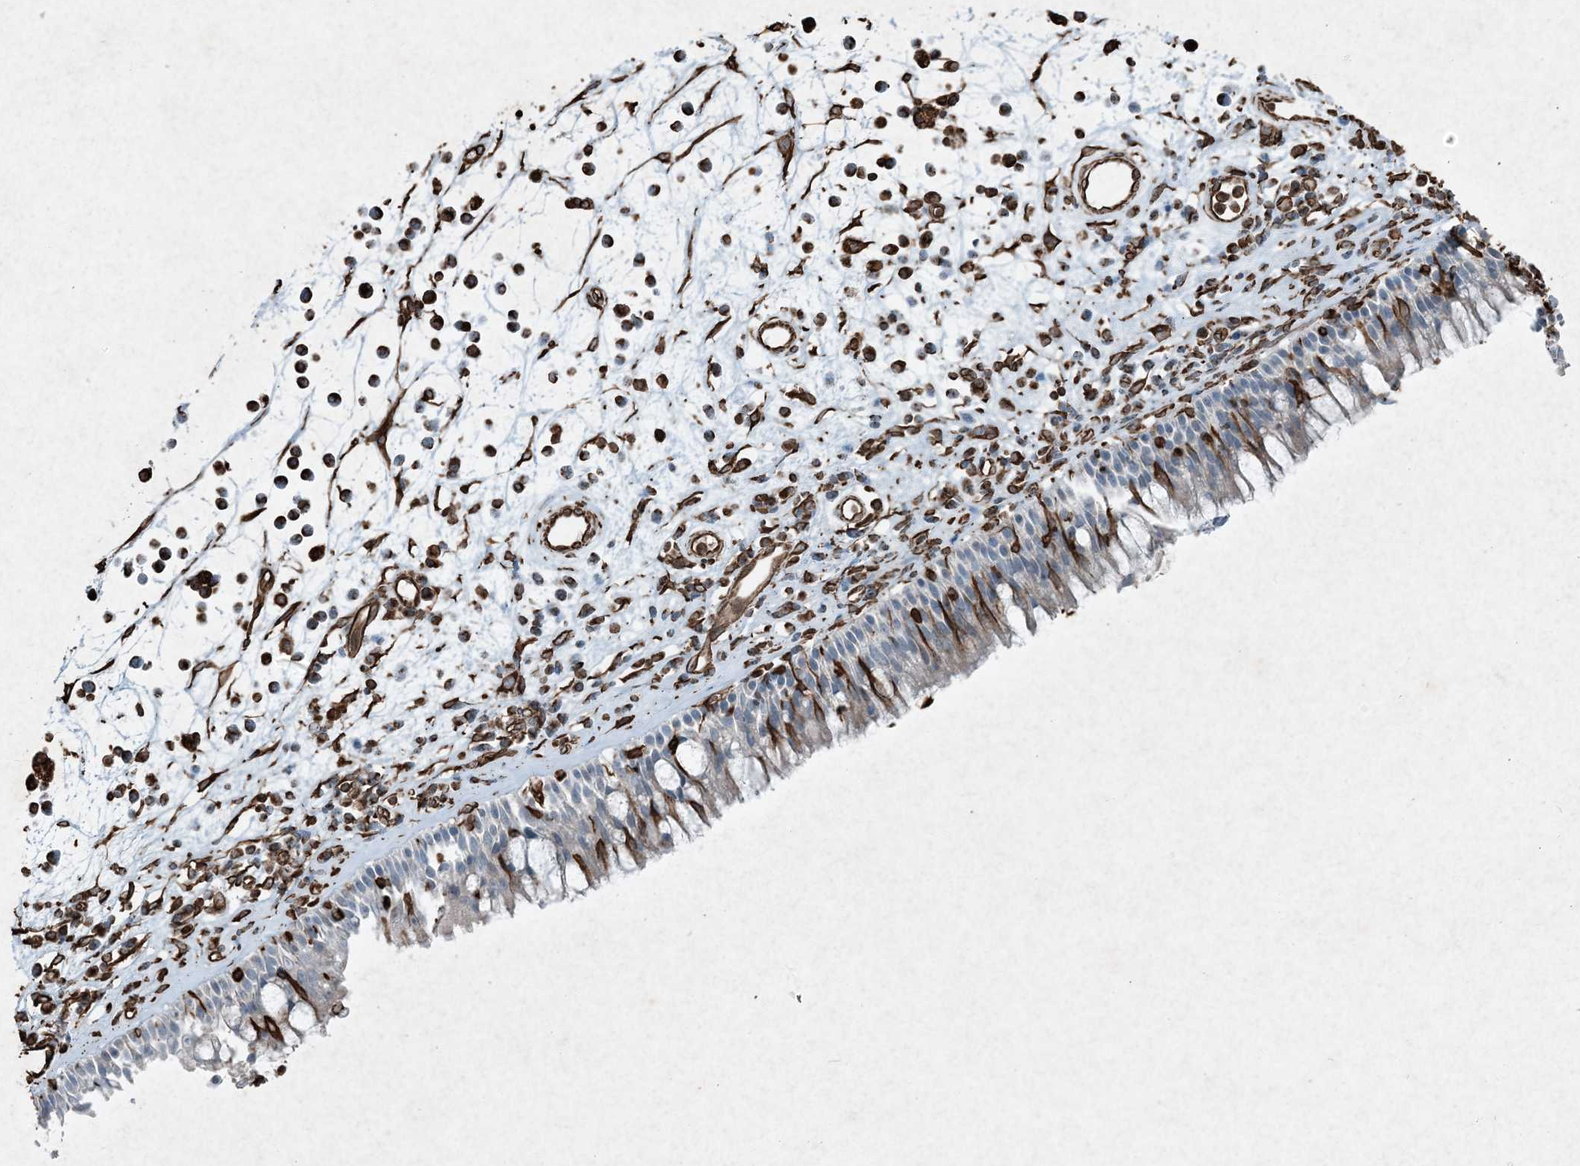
{"staining": {"intensity": "negative", "quantity": "none", "location": "none"}, "tissue": "nasopharynx", "cell_type": "Respiratory epithelial cells", "image_type": "normal", "snomed": [{"axis": "morphology", "description": "Normal tissue, NOS"}, {"axis": "morphology", "description": "Inflammation, NOS"}, {"axis": "morphology", "description": "Malignant melanoma, Metastatic site"}, {"axis": "topography", "description": "Nasopharynx"}], "caption": "The micrograph reveals no significant positivity in respiratory epithelial cells of nasopharynx.", "gene": "RYK", "patient": {"sex": "male", "age": 70}}